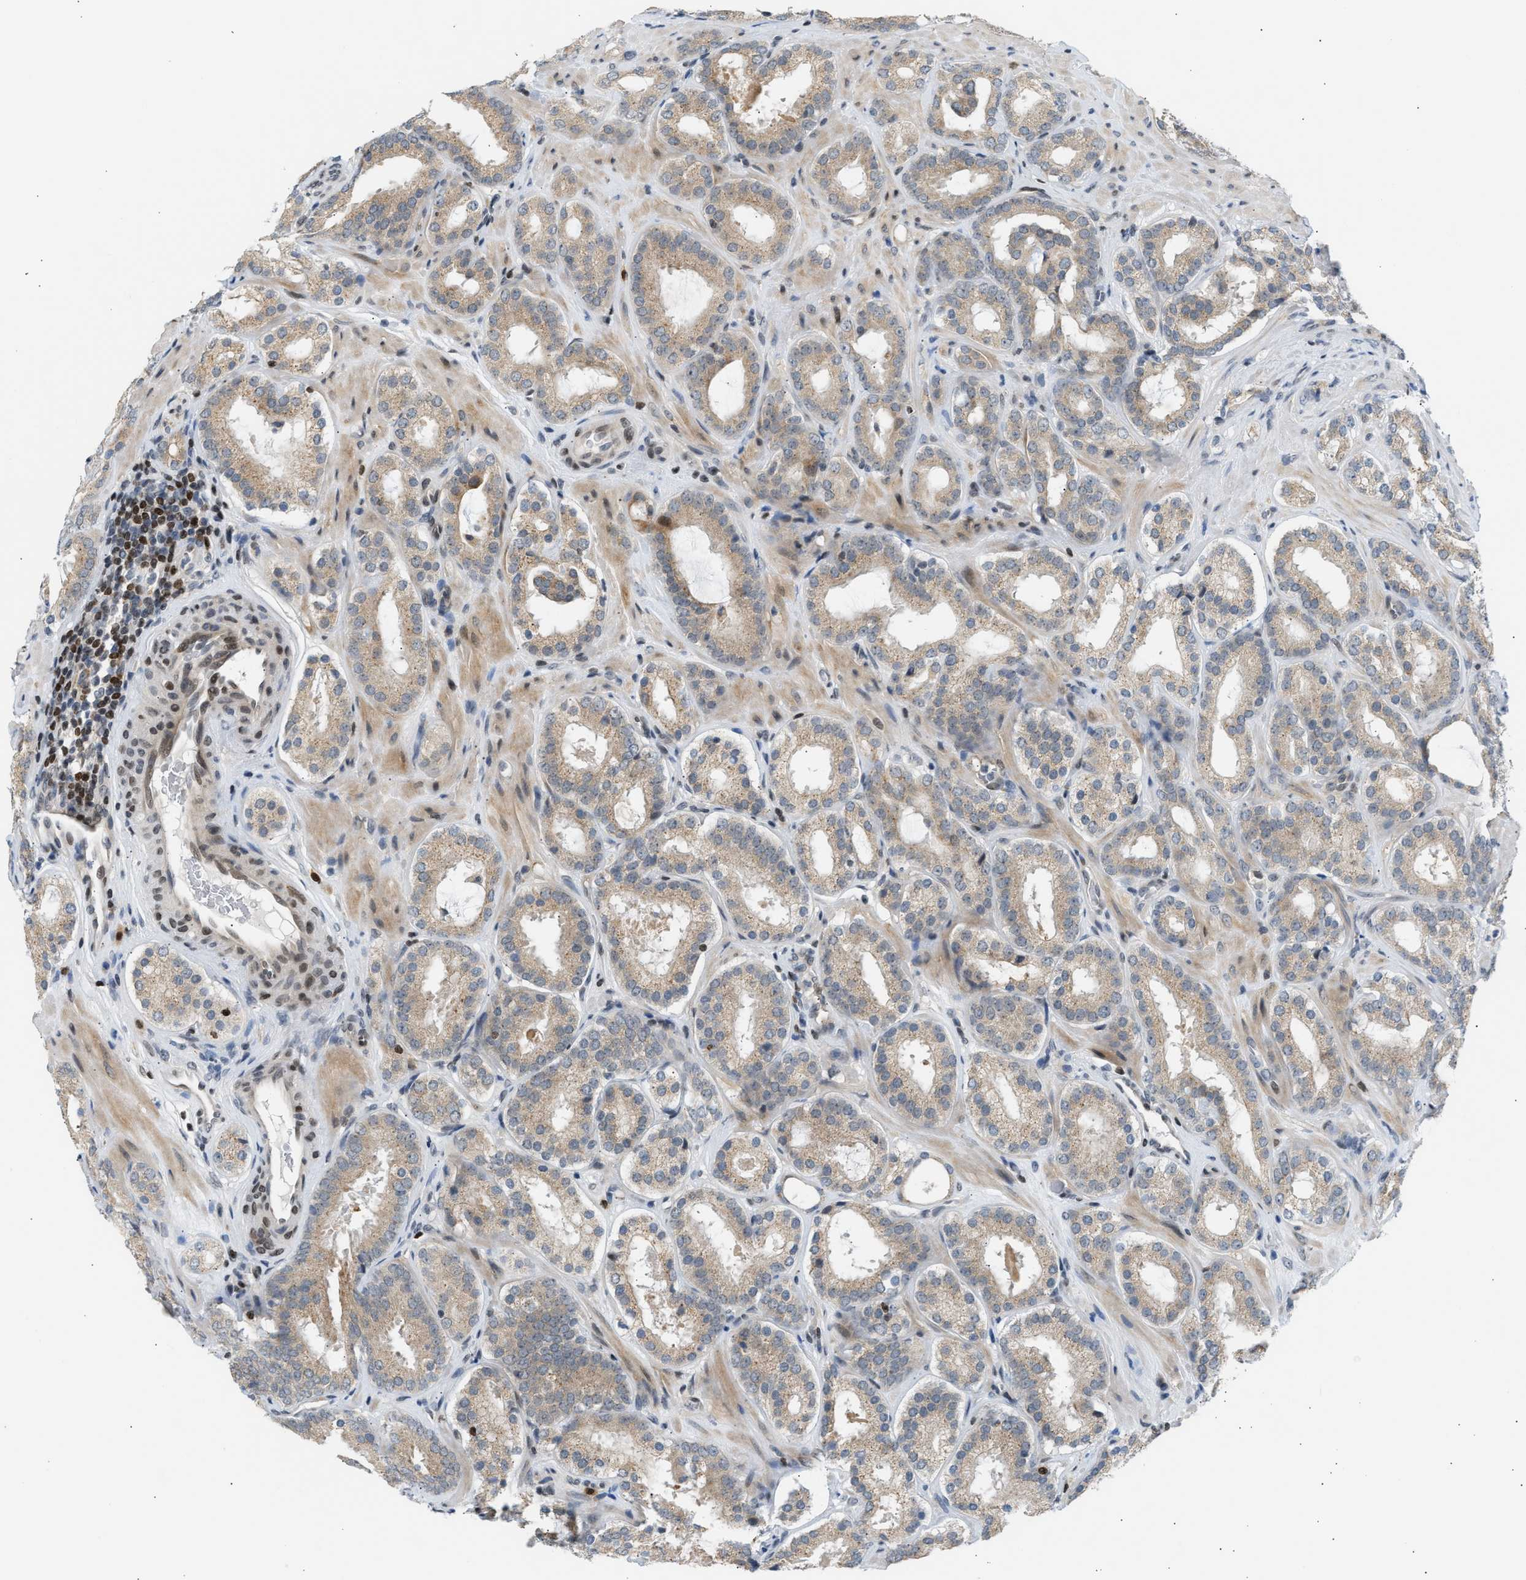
{"staining": {"intensity": "weak", "quantity": ">75%", "location": "cytoplasmic/membranous"}, "tissue": "prostate cancer", "cell_type": "Tumor cells", "image_type": "cancer", "snomed": [{"axis": "morphology", "description": "Adenocarcinoma, Low grade"}, {"axis": "topography", "description": "Prostate"}], "caption": "Protein analysis of prostate cancer (adenocarcinoma (low-grade)) tissue demonstrates weak cytoplasmic/membranous staining in about >75% of tumor cells.", "gene": "NPS", "patient": {"sex": "male", "age": 69}}